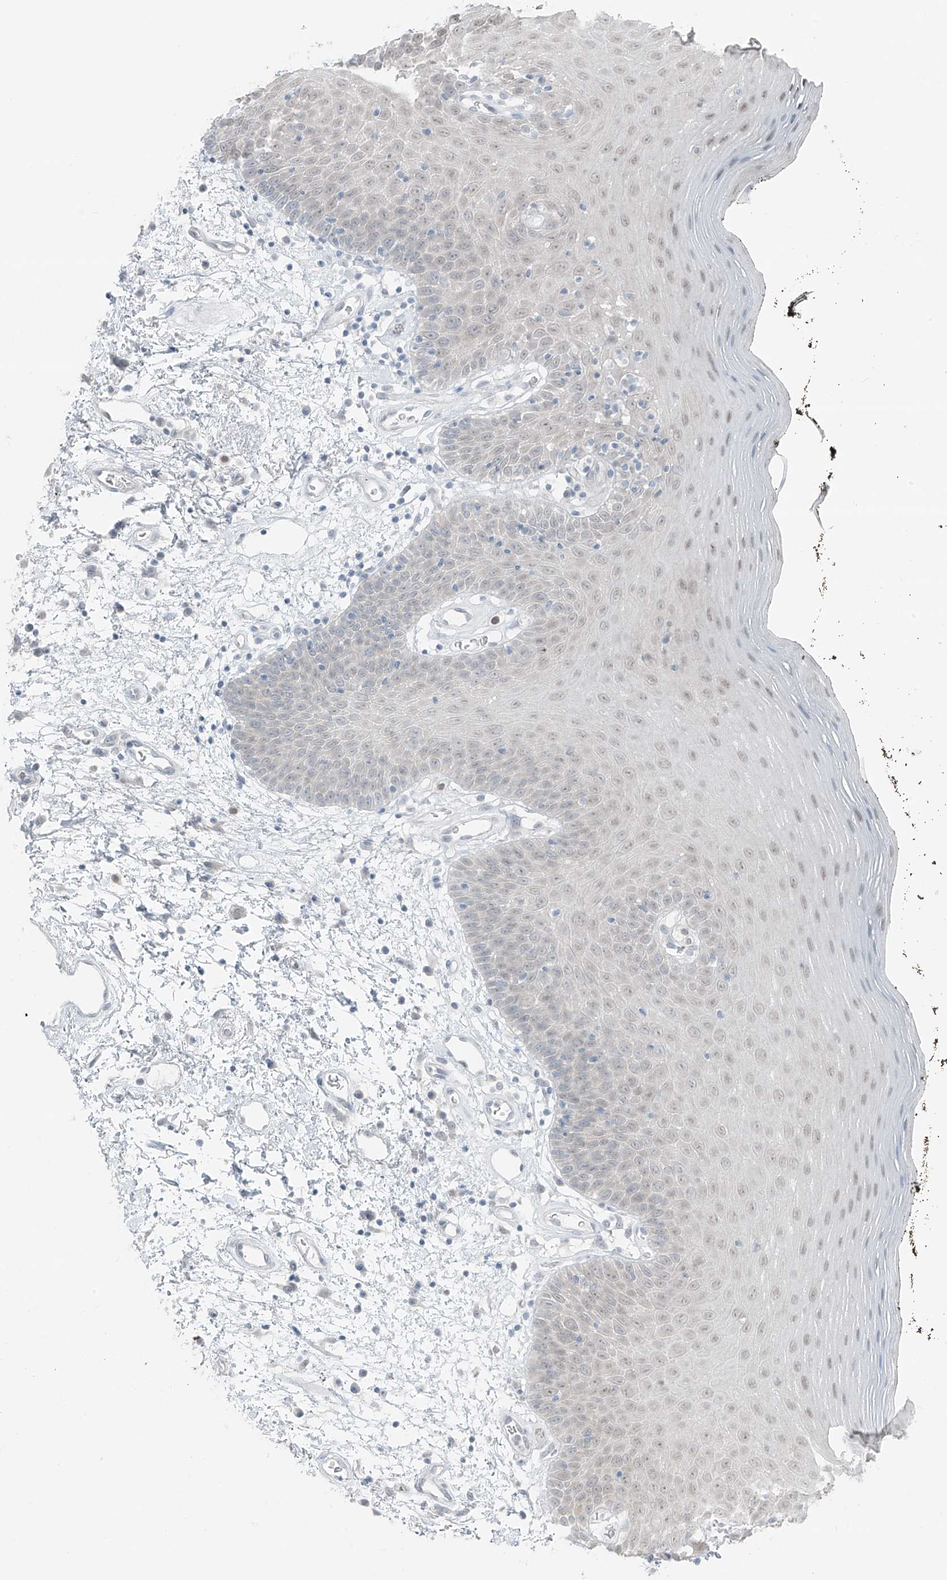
{"staining": {"intensity": "weak", "quantity": ">75%", "location": "nuclear"}, "tissue": "oral mucosa", "cell_type": "Squamous epithelial cells", "image_type": "normal", "snomed": [{"axis": "morphology", "description": "Normal tissue, NOS"}, {"axis": "topography", "description": "Oral tissue"}], "caption": "Weak nuclear protein staining is appreciated in approximately >75% of squamous epithelial cells in oral mucosa. (DAB = brown stain, brightfield microscopy at high magnification).", "gene": "PRDM6", "patient": {"sex": "male", "age": 74}}